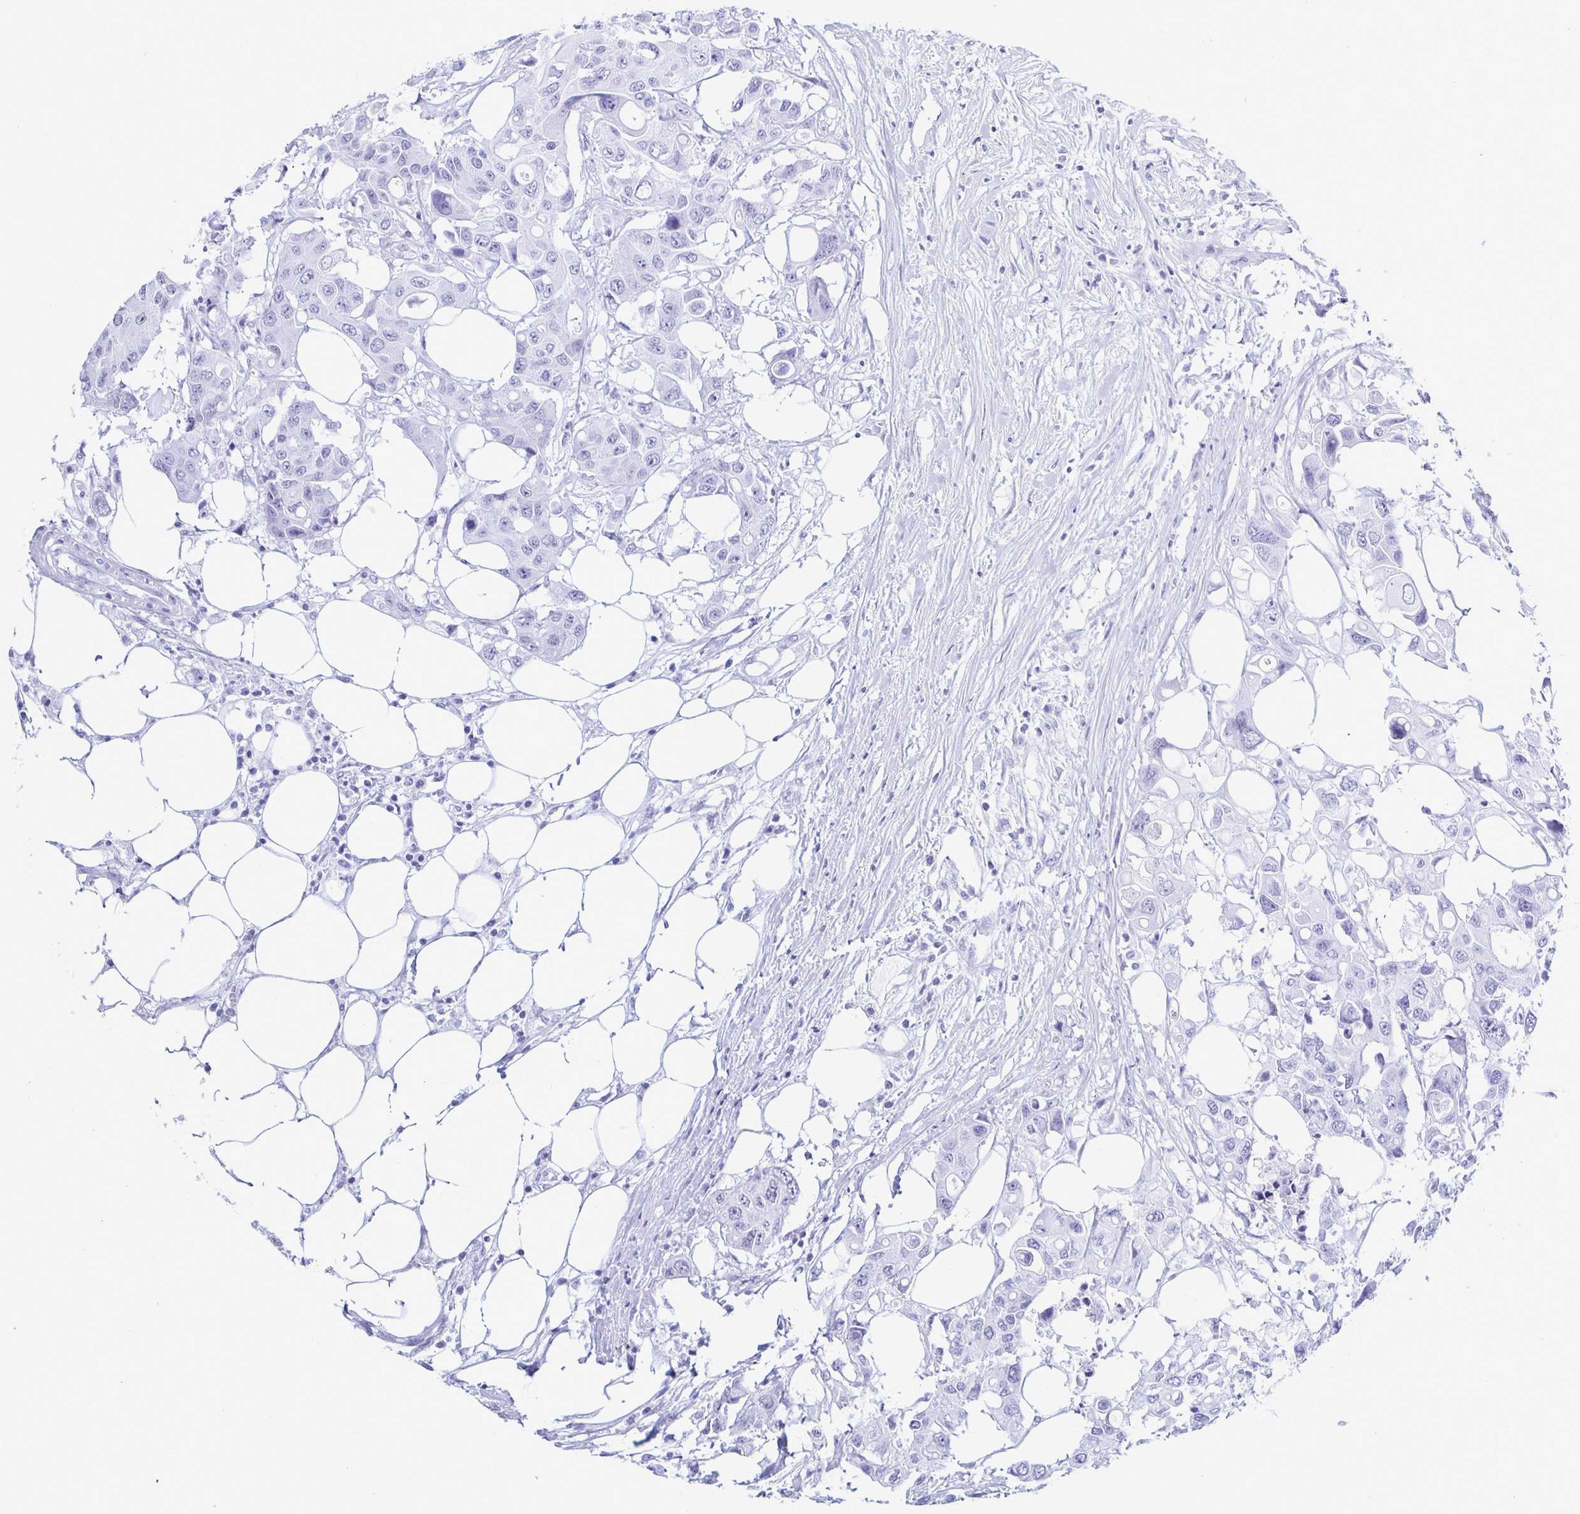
{"staining": {"intensity": "negative", "quantity": "none", "location": "none"}, "tissue": "colorectal cancer", "cell_type": "Tumor cells", "image_type": "cancer", "snomed": [{"axis": "morphology", "description": "Adenocarcinoma, NOS"}, {"axis": "topography", "description": "Colon"}], "caption": "IHC histopathology image of human colorectal cancer (adenocarcinoma) stained for a protein (brown), which demonstrates no staining in tumor cells.", "gene": "IRF7", "patient": {"sex": "male", "age": 77}}